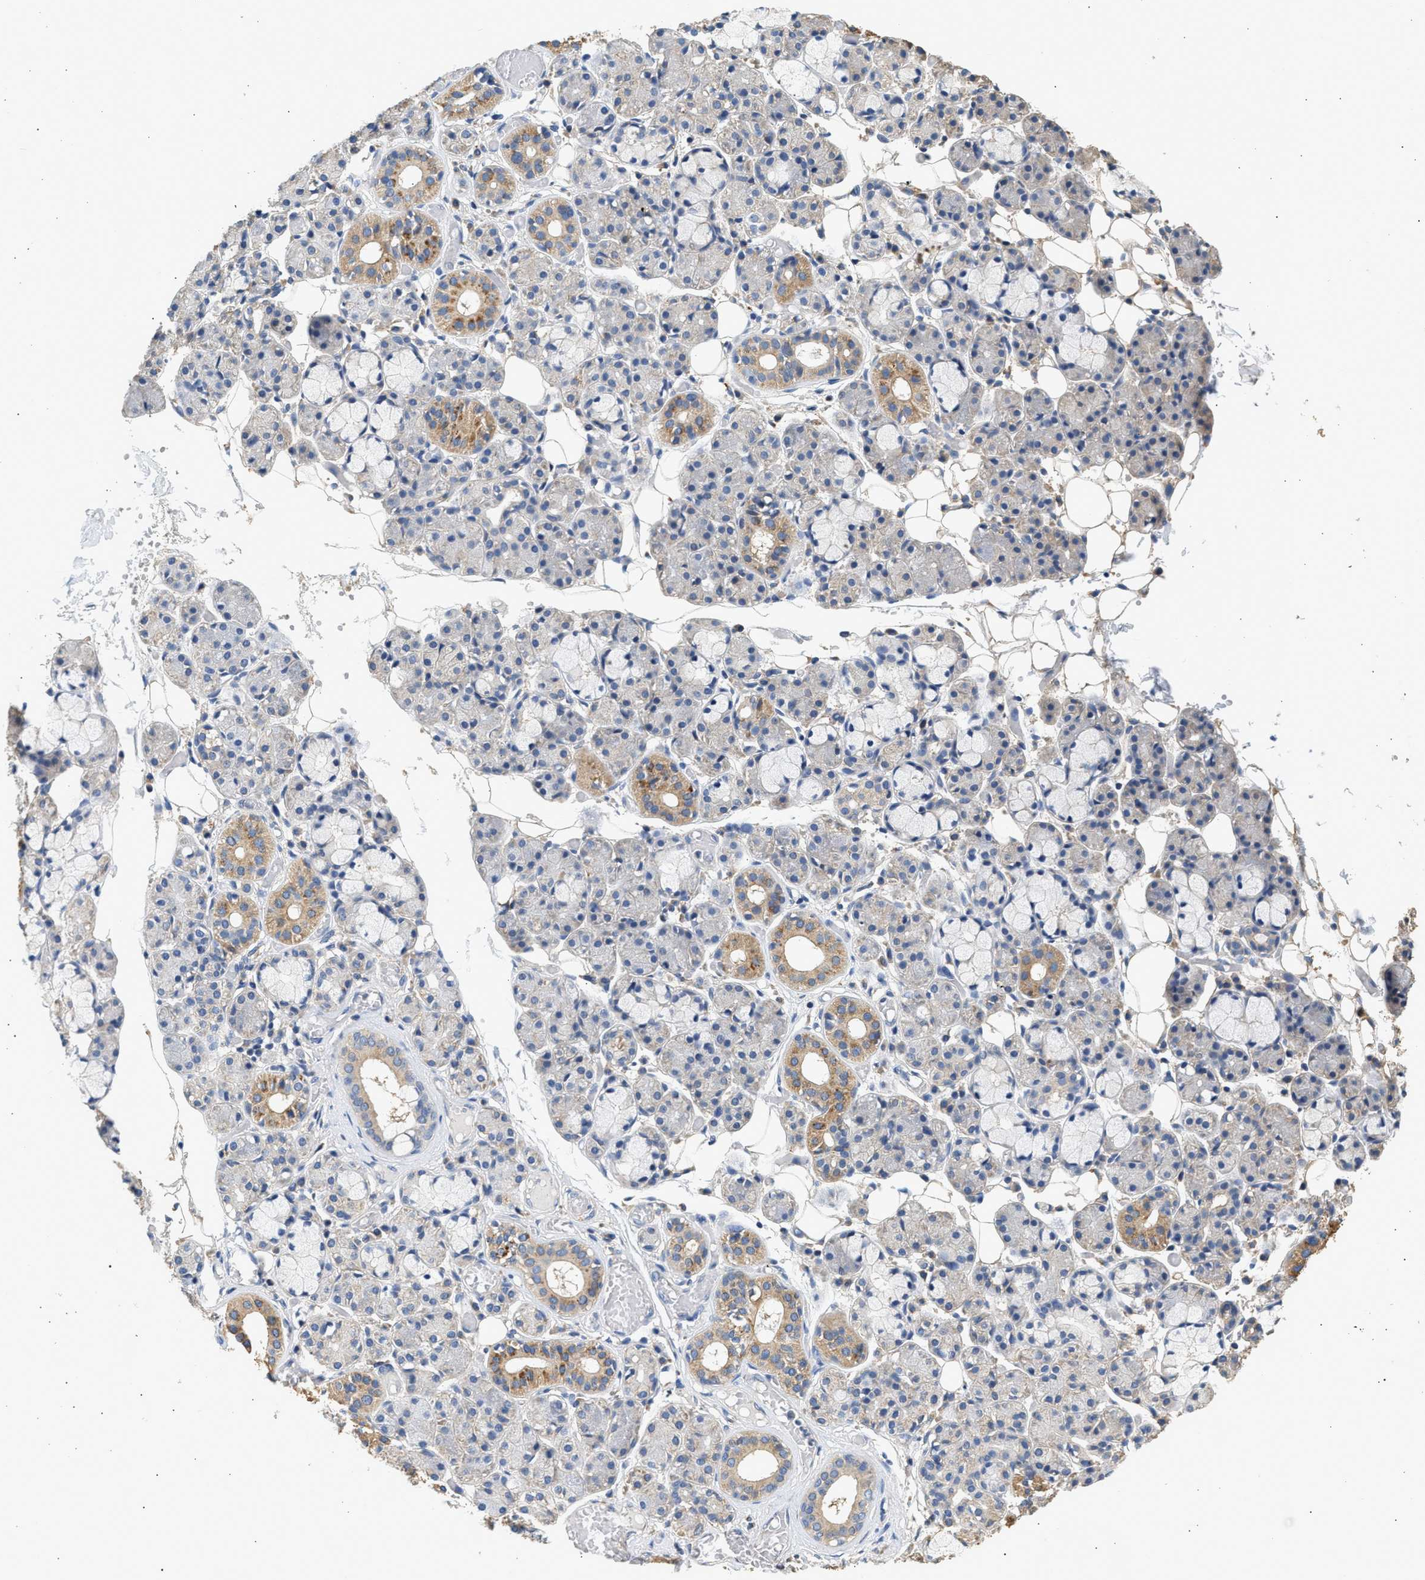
{"staining": {"intensity": "moderate", "quantity": "<25%", "location": "cytoplasmic/membranous"}, "tissue": "salivary gland", "cell_type": "Glandular cells", "image_type": "normal", "snomed": [{"axis": "morphology", "description": "Normal tissue, NOS"}, {"axis": "topography", "description": "Salivary gland"}], "caption": "DAB immunohistochemical staining of normal salivary gland displays moderate cytoplasmic/membranous protein staining in about <25% of glandular cells. (brown staining indicates protein expression, while blue staining denotes nuclei).", "gene": "WDR31", "patient": {"sex": "male", "age": 63}}